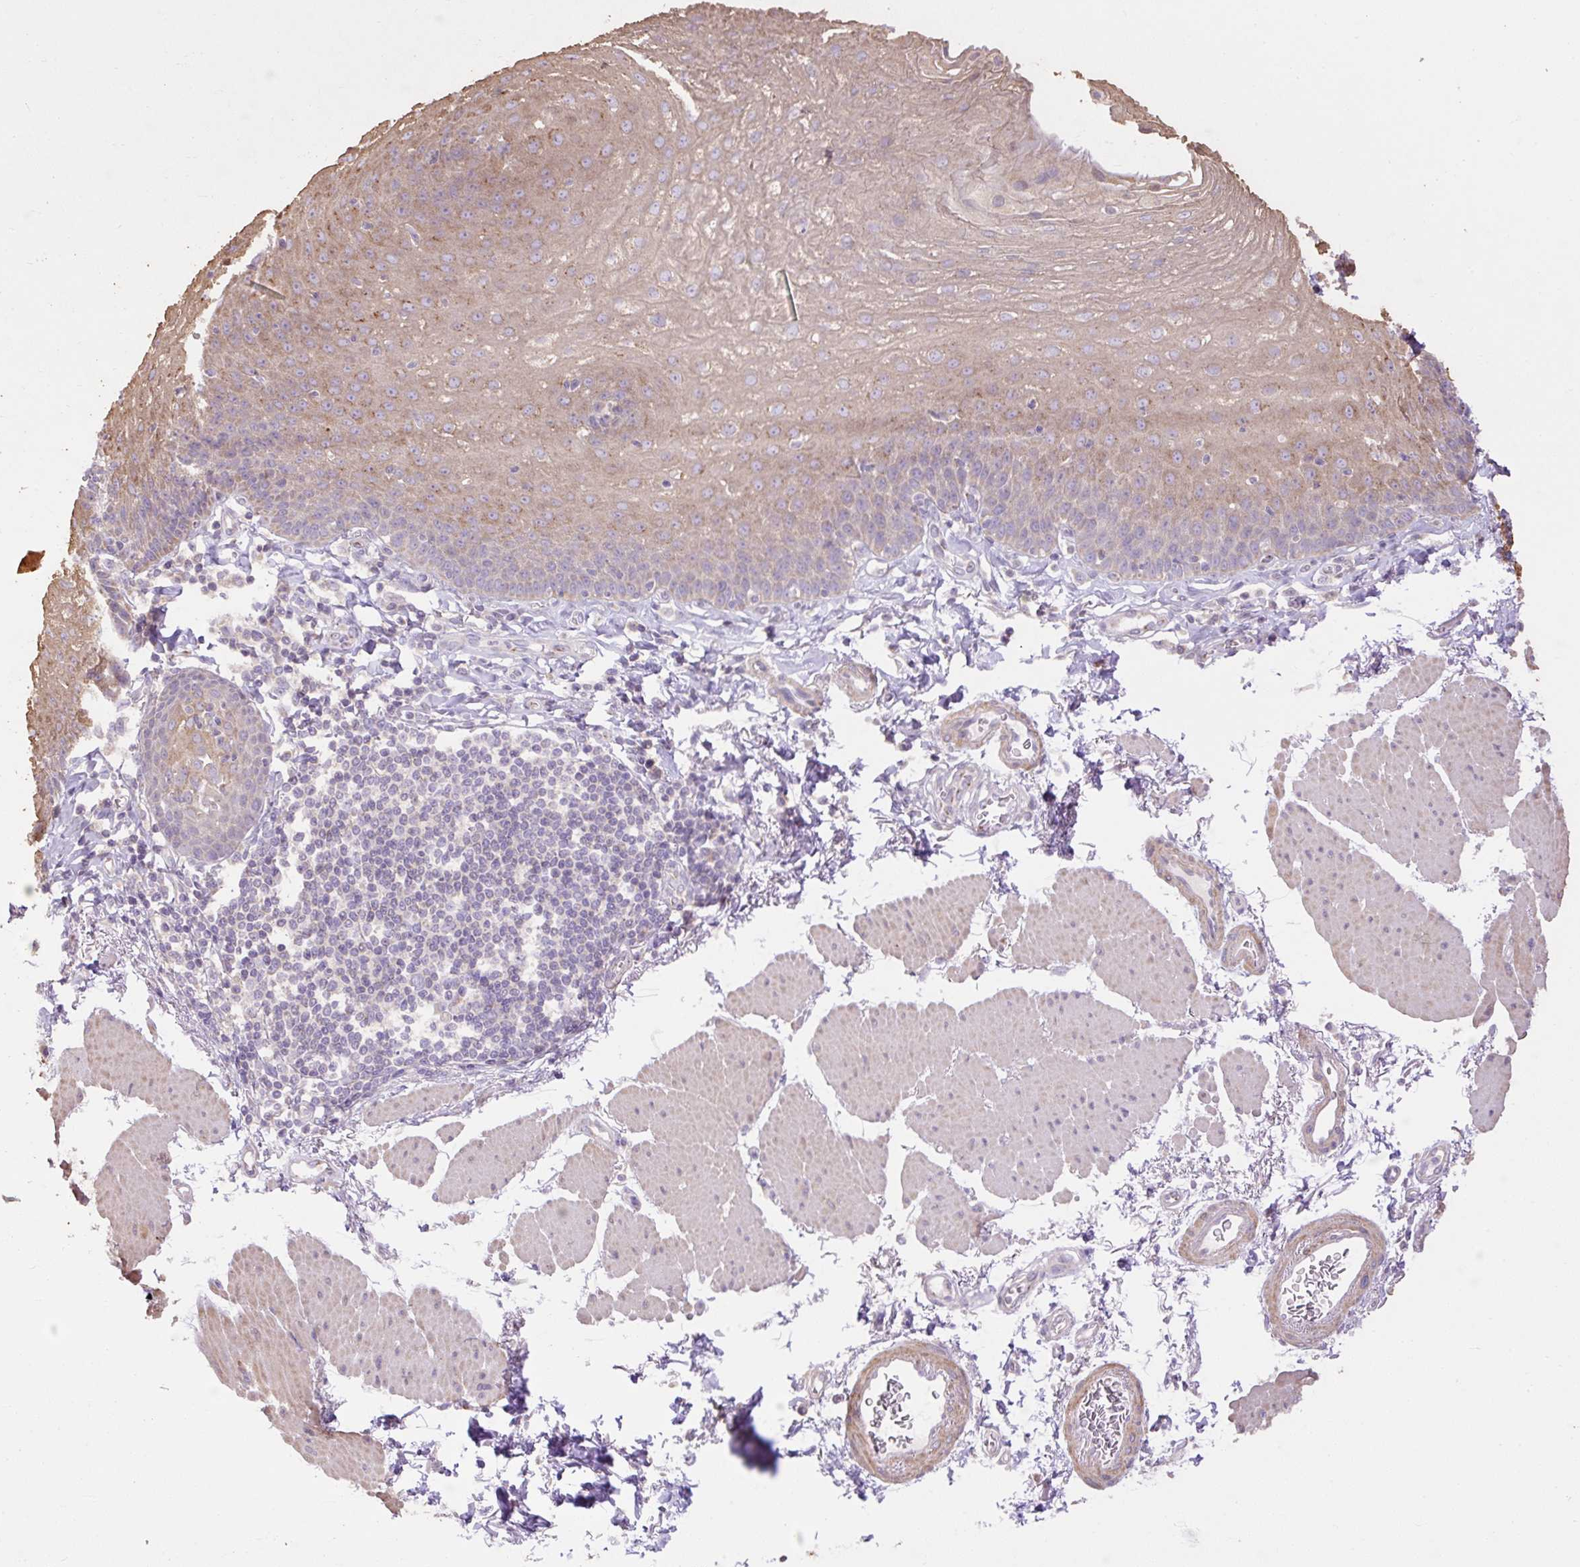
{"staining": {"intensity": "weak", "quantity": "25%-75%", "location": "cytoplasmic/membranous"}, "tissue": "esophagus", "cell_type": "Squamous epithelial cells", "image_type": "normal", "snomed": [{"axis": "morphology", "description": "Normal tissue, NOS"}, {"axis": "topography", "description": "Esophagus"}], "caption": "Immunohistochemistry histopathology image of unremarkable esophagus: esophagus stained using IHC shows low levels of weak protein expression localized specifically in the cytoplasmic/membranous of squamous epithelial cells, appearing as a cytoplasmic/membranous brown color.", "gene": "ABR", "patient": {"sex": "female", "age": 81}}